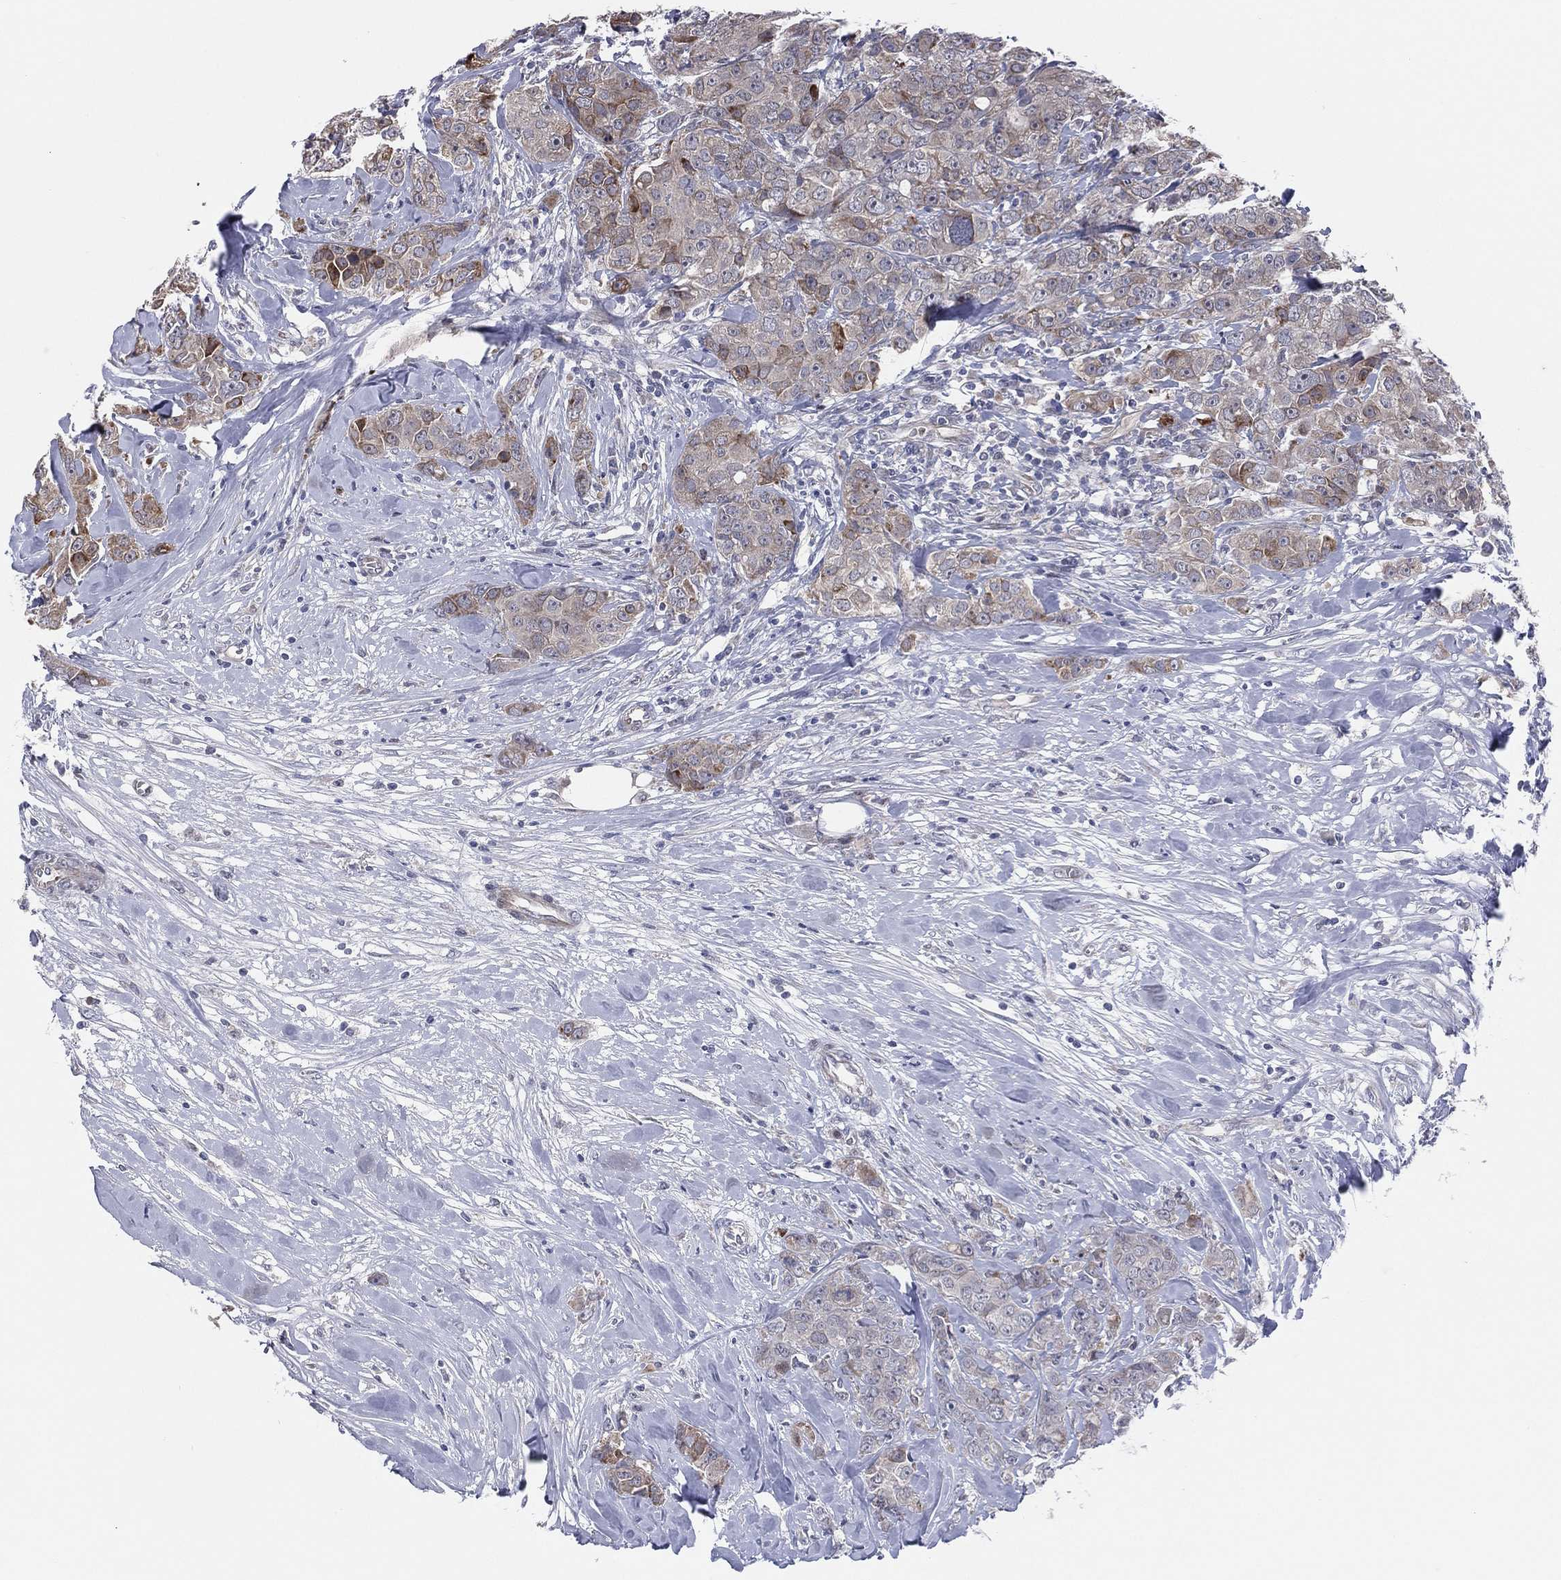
{"staining": {"intensity": "moderate", "quantity": "<25%", "location": "cytoplasmic/membranous"}, "tissue": "breast cancer", "cell_type": "Tumor cells", "image_type": "cancer", "snomed": [{"axis": "morphology", "description": "Duct carcinoma"}, {"axis": "topography", "description": "Breast"}], "caption": "Brown immunohistochemical staining in breast invasive ductal carcinoma reveals moderate cytoplasmic/membranous staining in approximately <25% of tumor cells.", "gene": "UTP14A", "patient": {"sex": "female", "age": 43}}